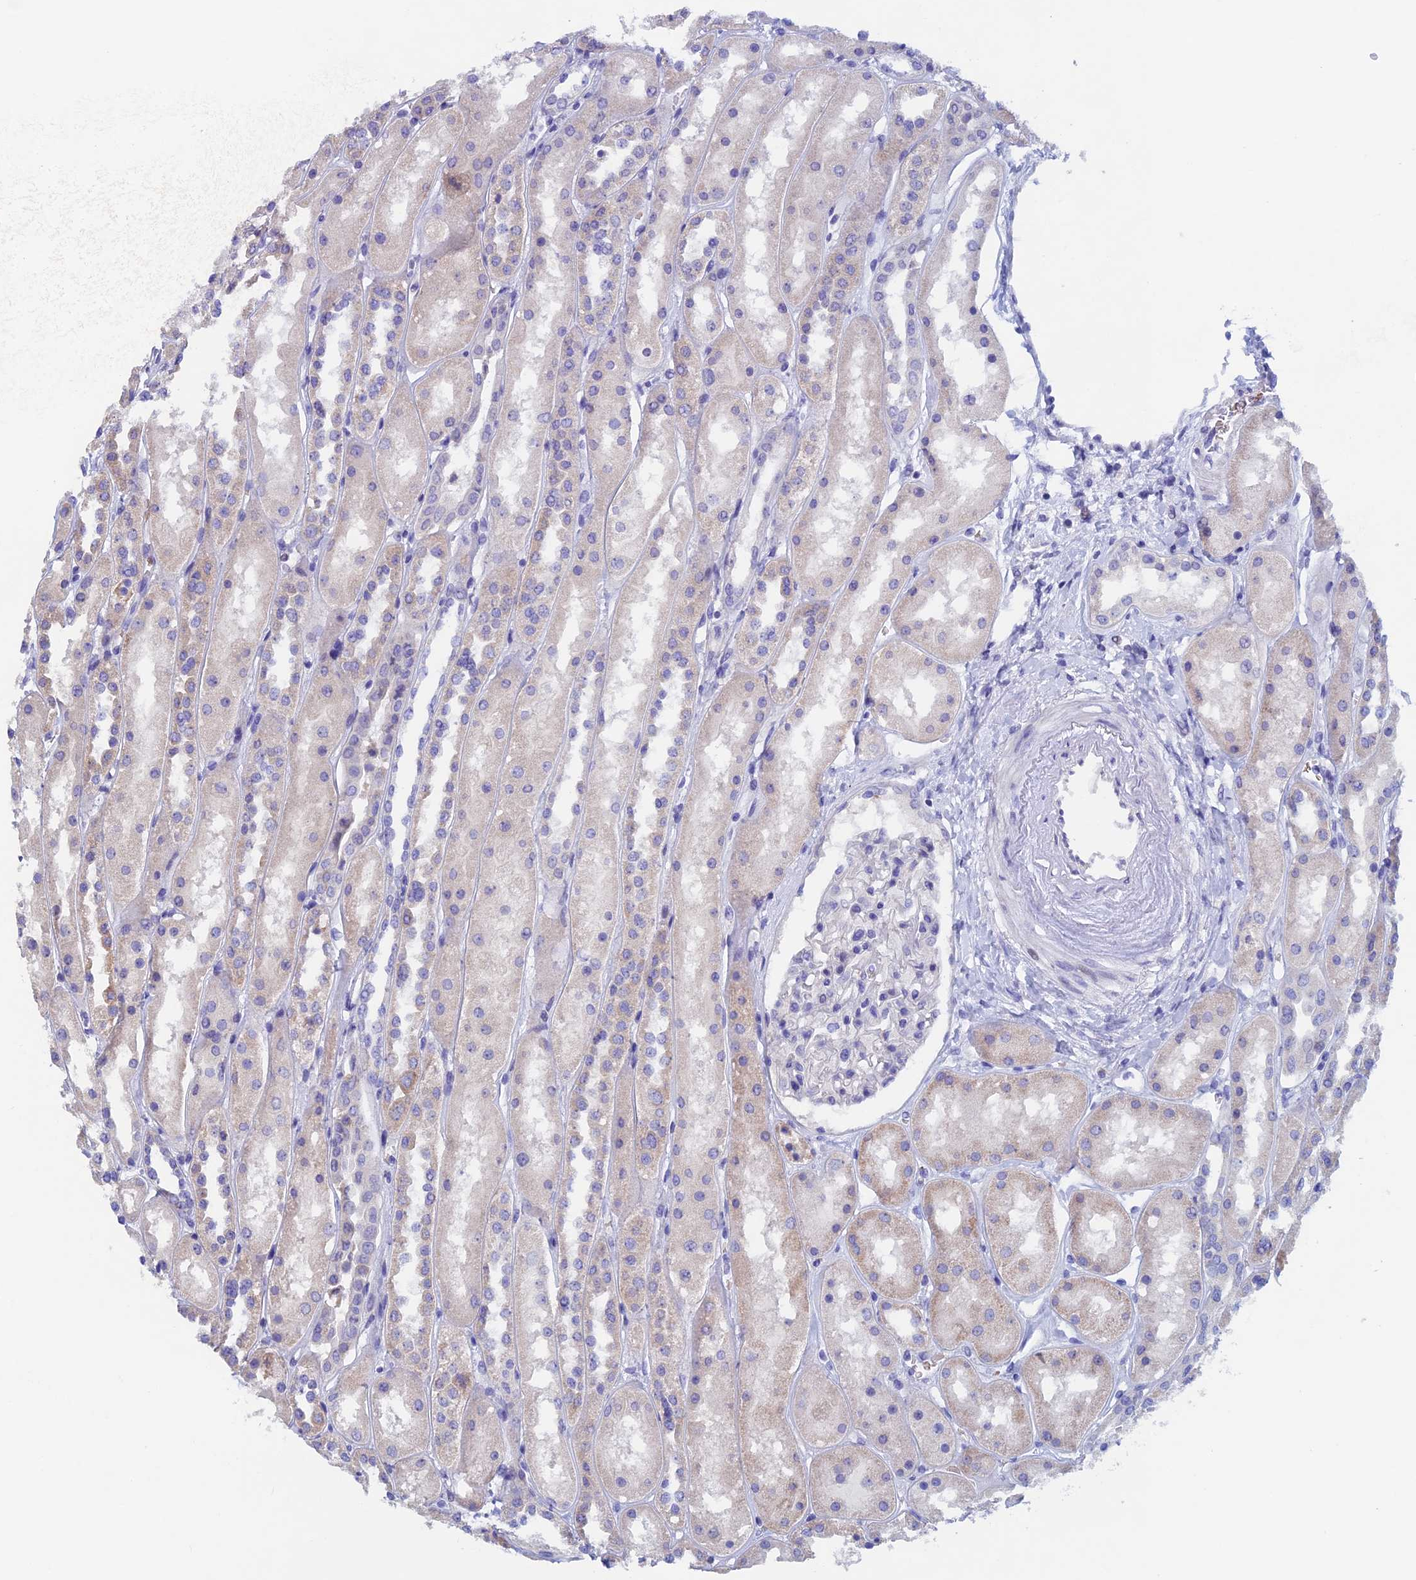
{"staining": {"intensity": "negative", "quantity": "none", "location": "none"}, "tissue": "kidney", "cell_type": "Cells in glomeruli", "image_type": "normal", "snomed": [{"axis": "morphology", "description": "Normal tissue, NOS"}, {"axis": "topography", "description": "Kidney"}], "caption": "This is a micrograph of IHC staining of unremarkable kidney, which shows no expression in cells in glomeruli.", "gene": "PSMC3IP", "patient": {"sex": "male", "age": 70}}